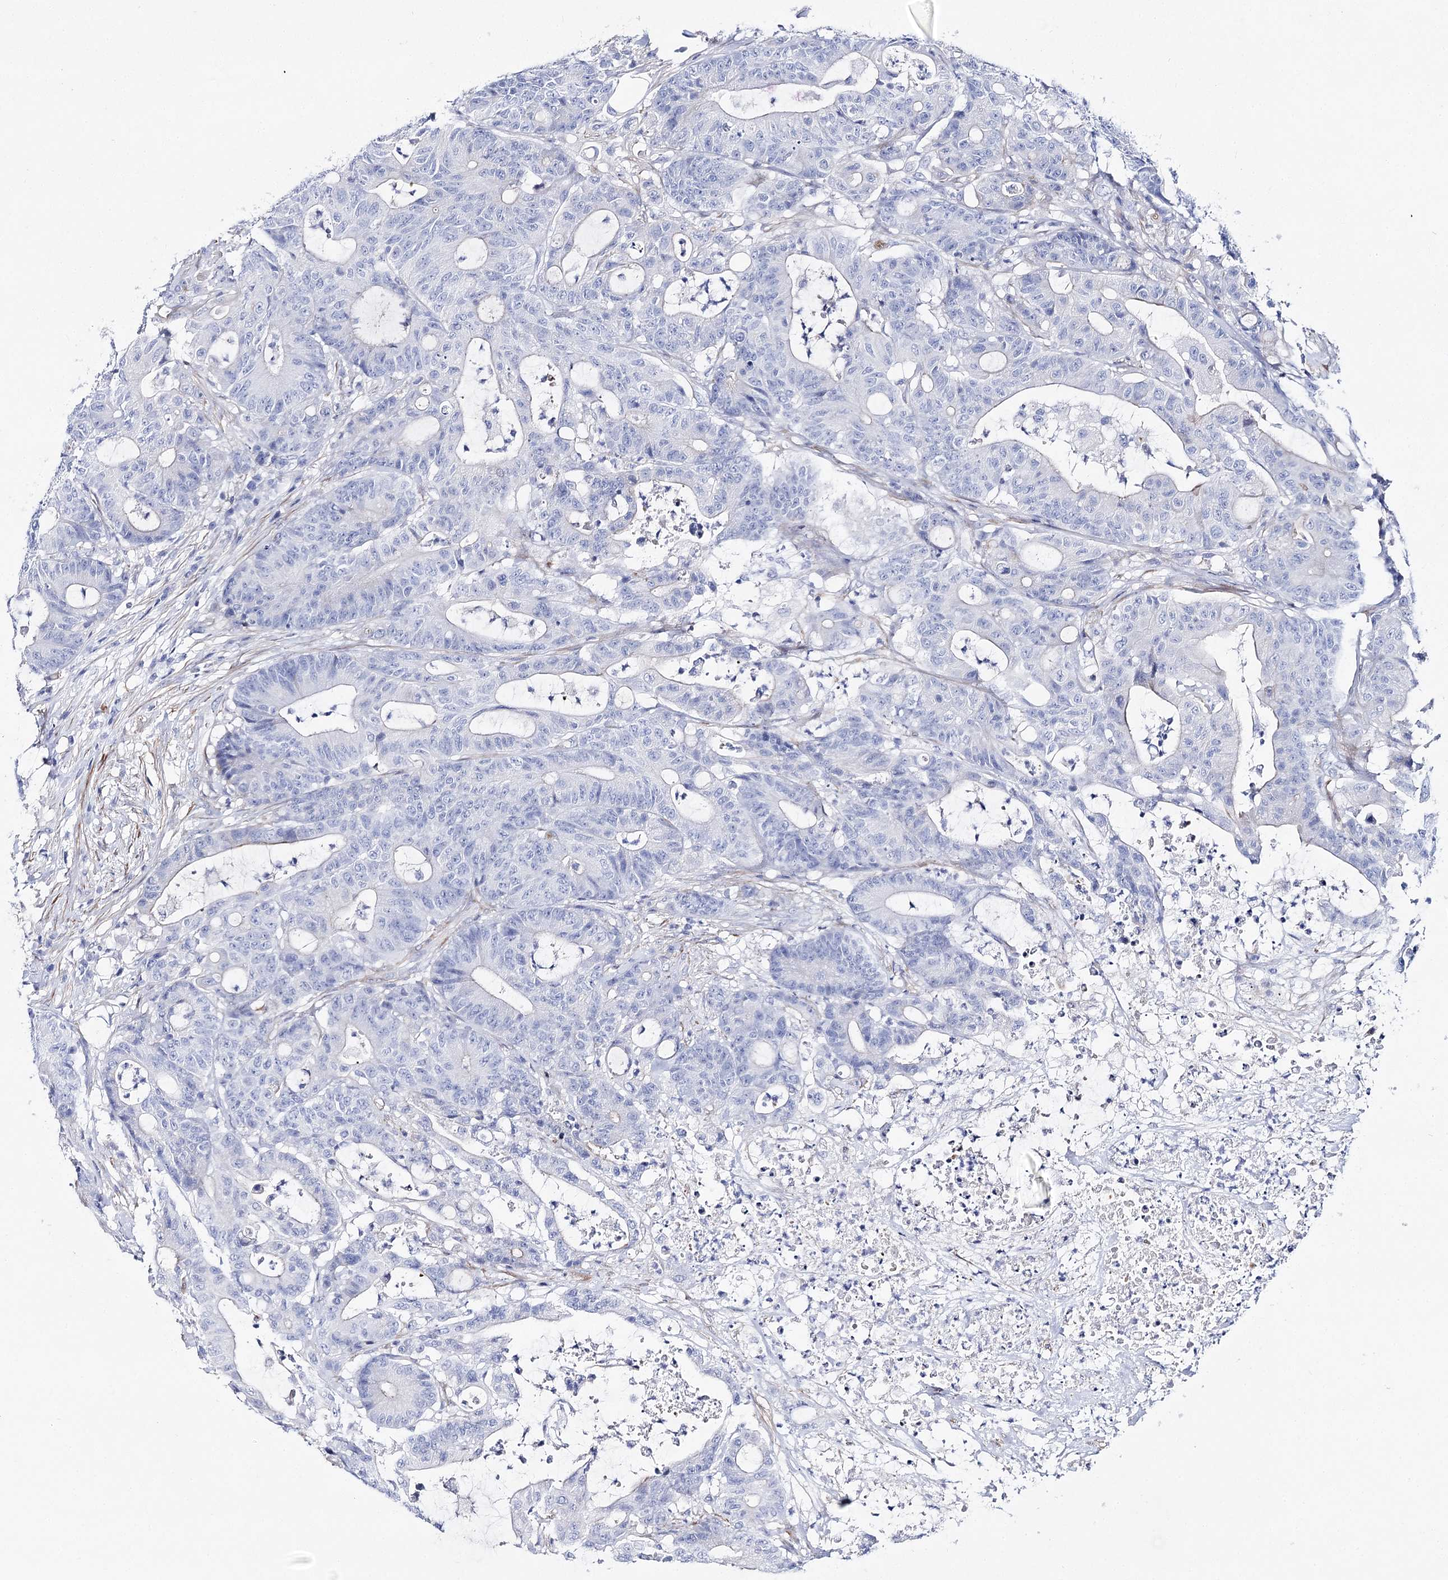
{"staining": {"intensity": "negative", "quantity": "none", "location": "none"}, "tissue": "colorectal cancer", "cell_type": "Tumor cells", "image_type": "cancer", "snomed": [{"axis": "morphology", "description": "Adenocarcinoma, NOS"}, {"axis": "topography", "description": "Colon"}], "caption": "A high-resolution histopathology image shows immunohistochemistry staining of colorectal adenocarcinoma, which displays no significant expression in tumor cells. Nuclei are stained in blue.", "gene": "ANKRD23", "patient": {"sex": "female", "age": 84}}